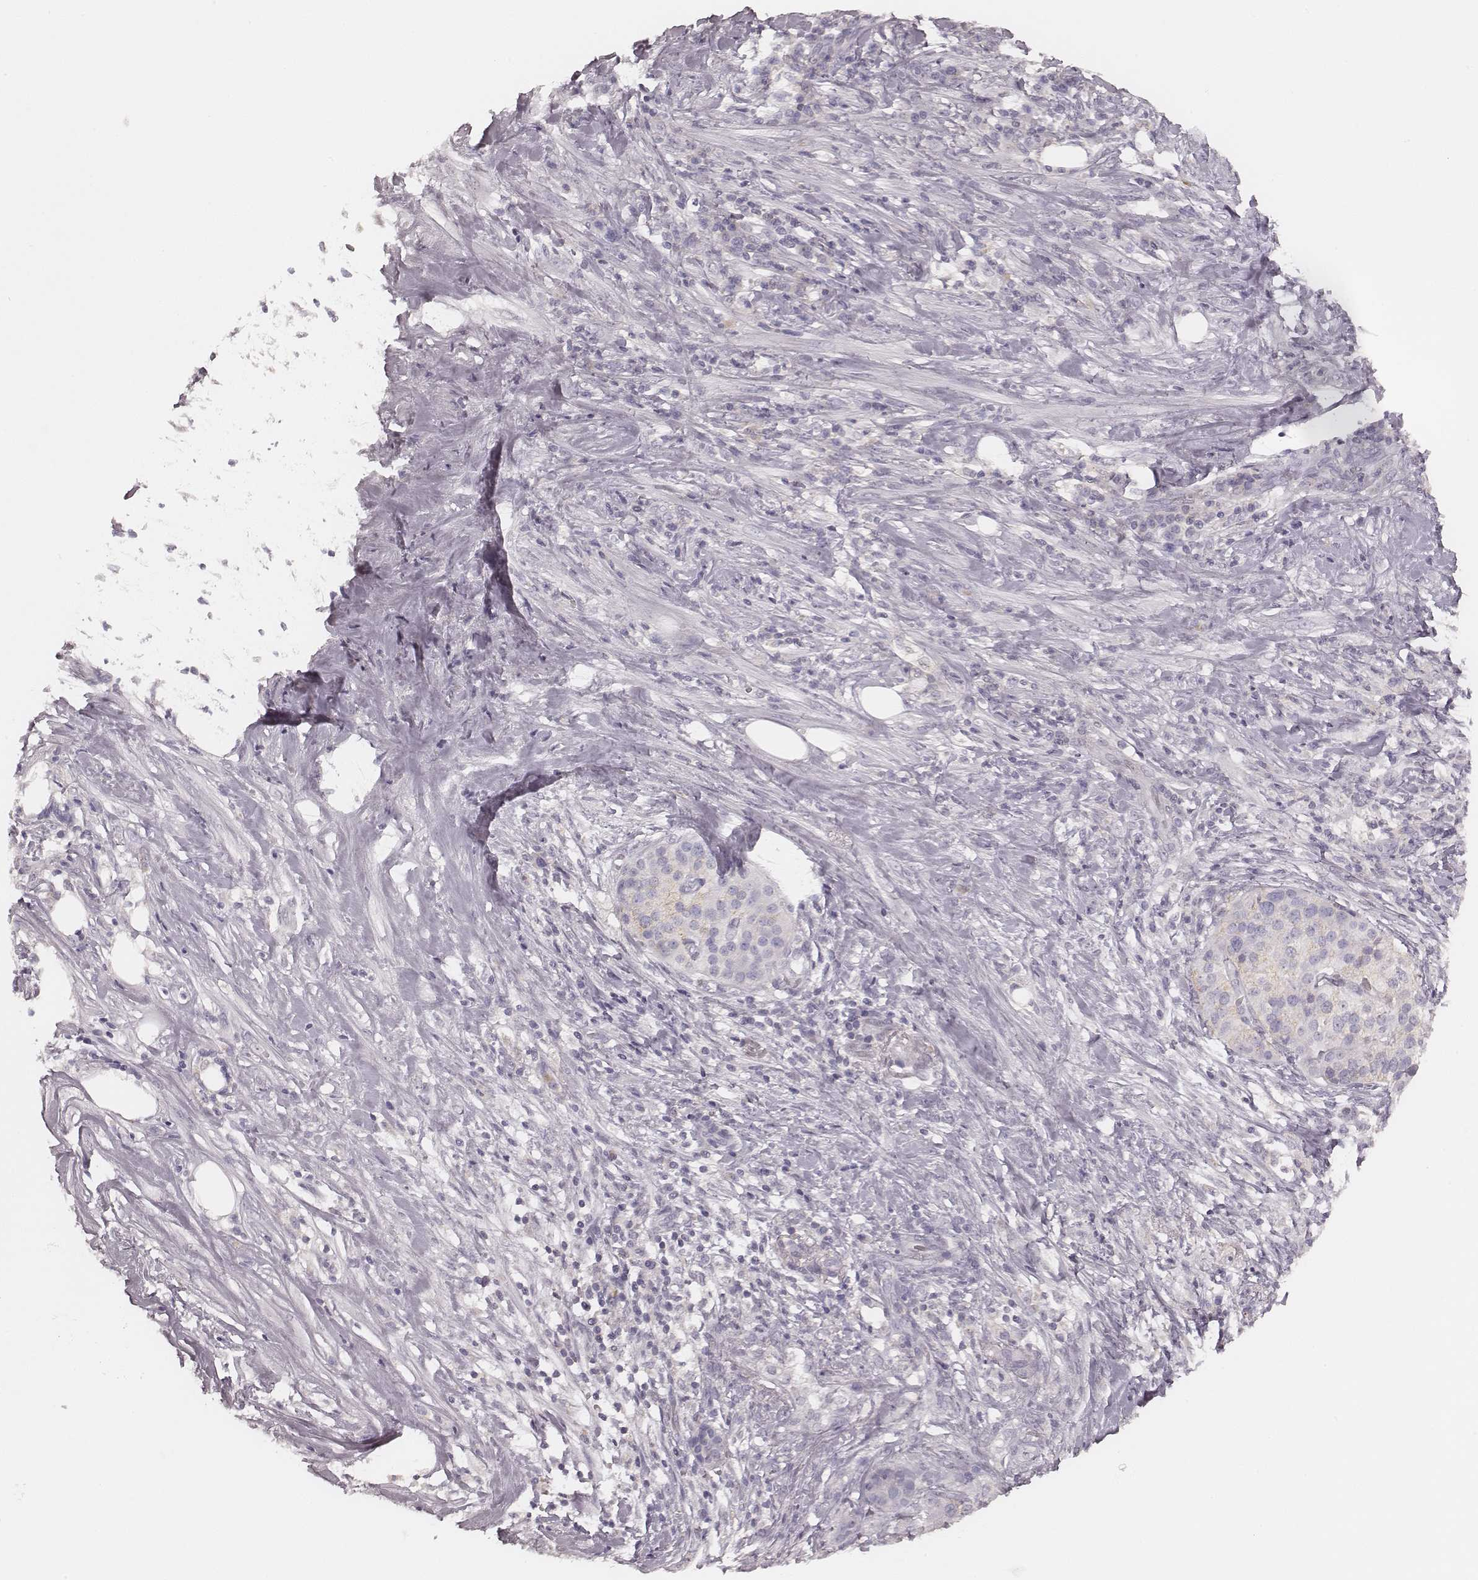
{"staining": {"intensity": "negative", "quantity": "none", "location": "none"}, "tissue": "pancreatic cancer", "cell_type": "Tumor cells", "image_type": "cancer", "snomed": [{"axis": "morphology", "description": "Normal tissue, NOS"}, {"axis": "morphology", "description": "Inflammation, NOS"}, {"axis": "morphology", "description": "Adenocarcinoma, NOS"}, {"axis": "topography", "description": "Pancreas"}], "caption": "Immunohistochemical staining of human pancreatic cancer reveals no significant positivity in tumor cells.", "gene": "MSX1", "patient": {"sex": "male", "age": 57}}